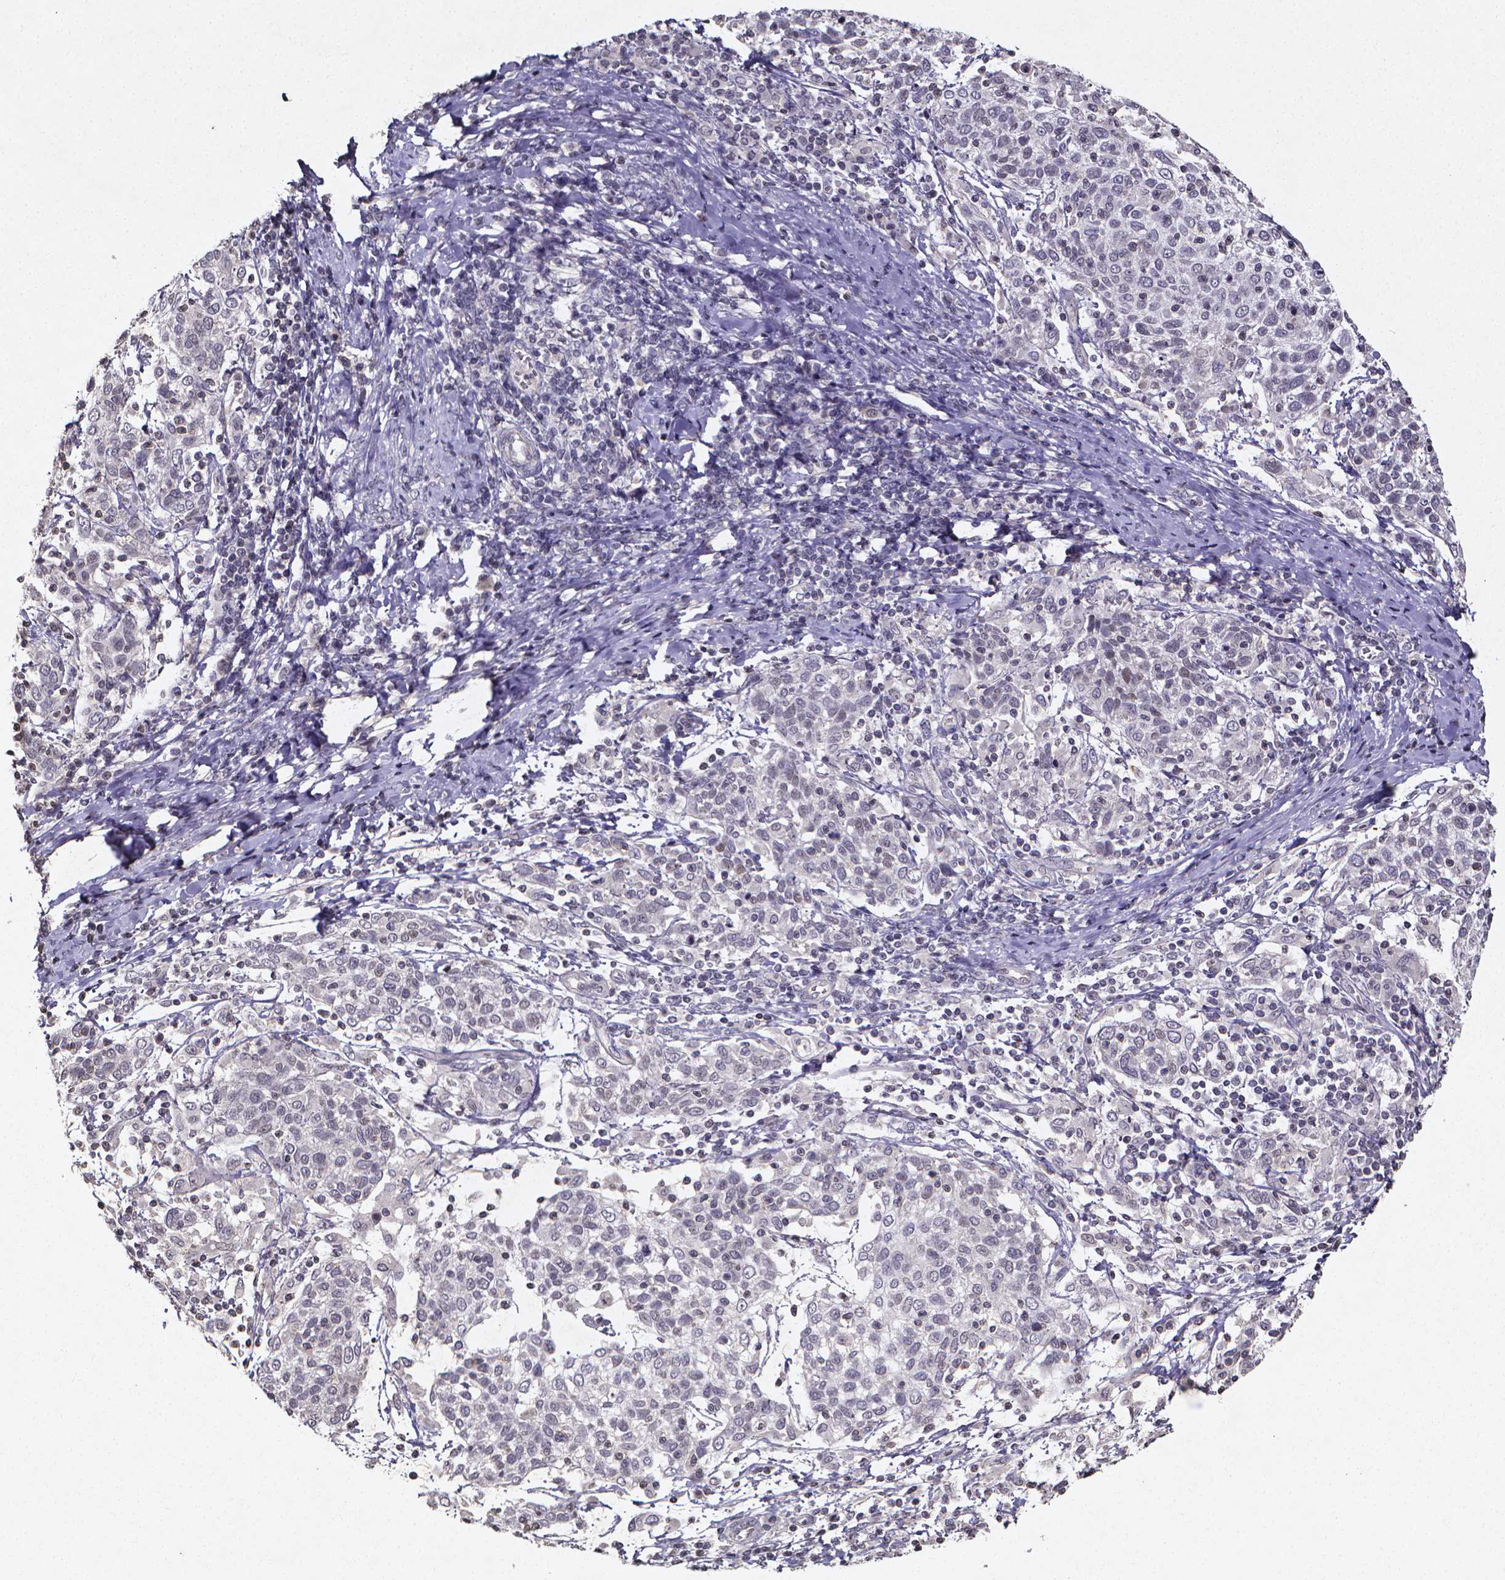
{"staining": {"intensity": "negative", "quantity": "none", "location": "none"}, "tissue": "cervical cancer", "cell_type": "Tumor cells", "image_type": "cancer", "snomed": [{"axis": "morphology", "description": "Squamous cell carcinoma, NOS"}, {"axis": "topography", "description": "Cervix"}], "caption": "Cervical cancer (squamous cell carcinoma) stained for a protein using immunohistochemistry exhibits no expression tumor cells.", "gene": "TP73", "patient": {"sex": "female", "age": 61}}